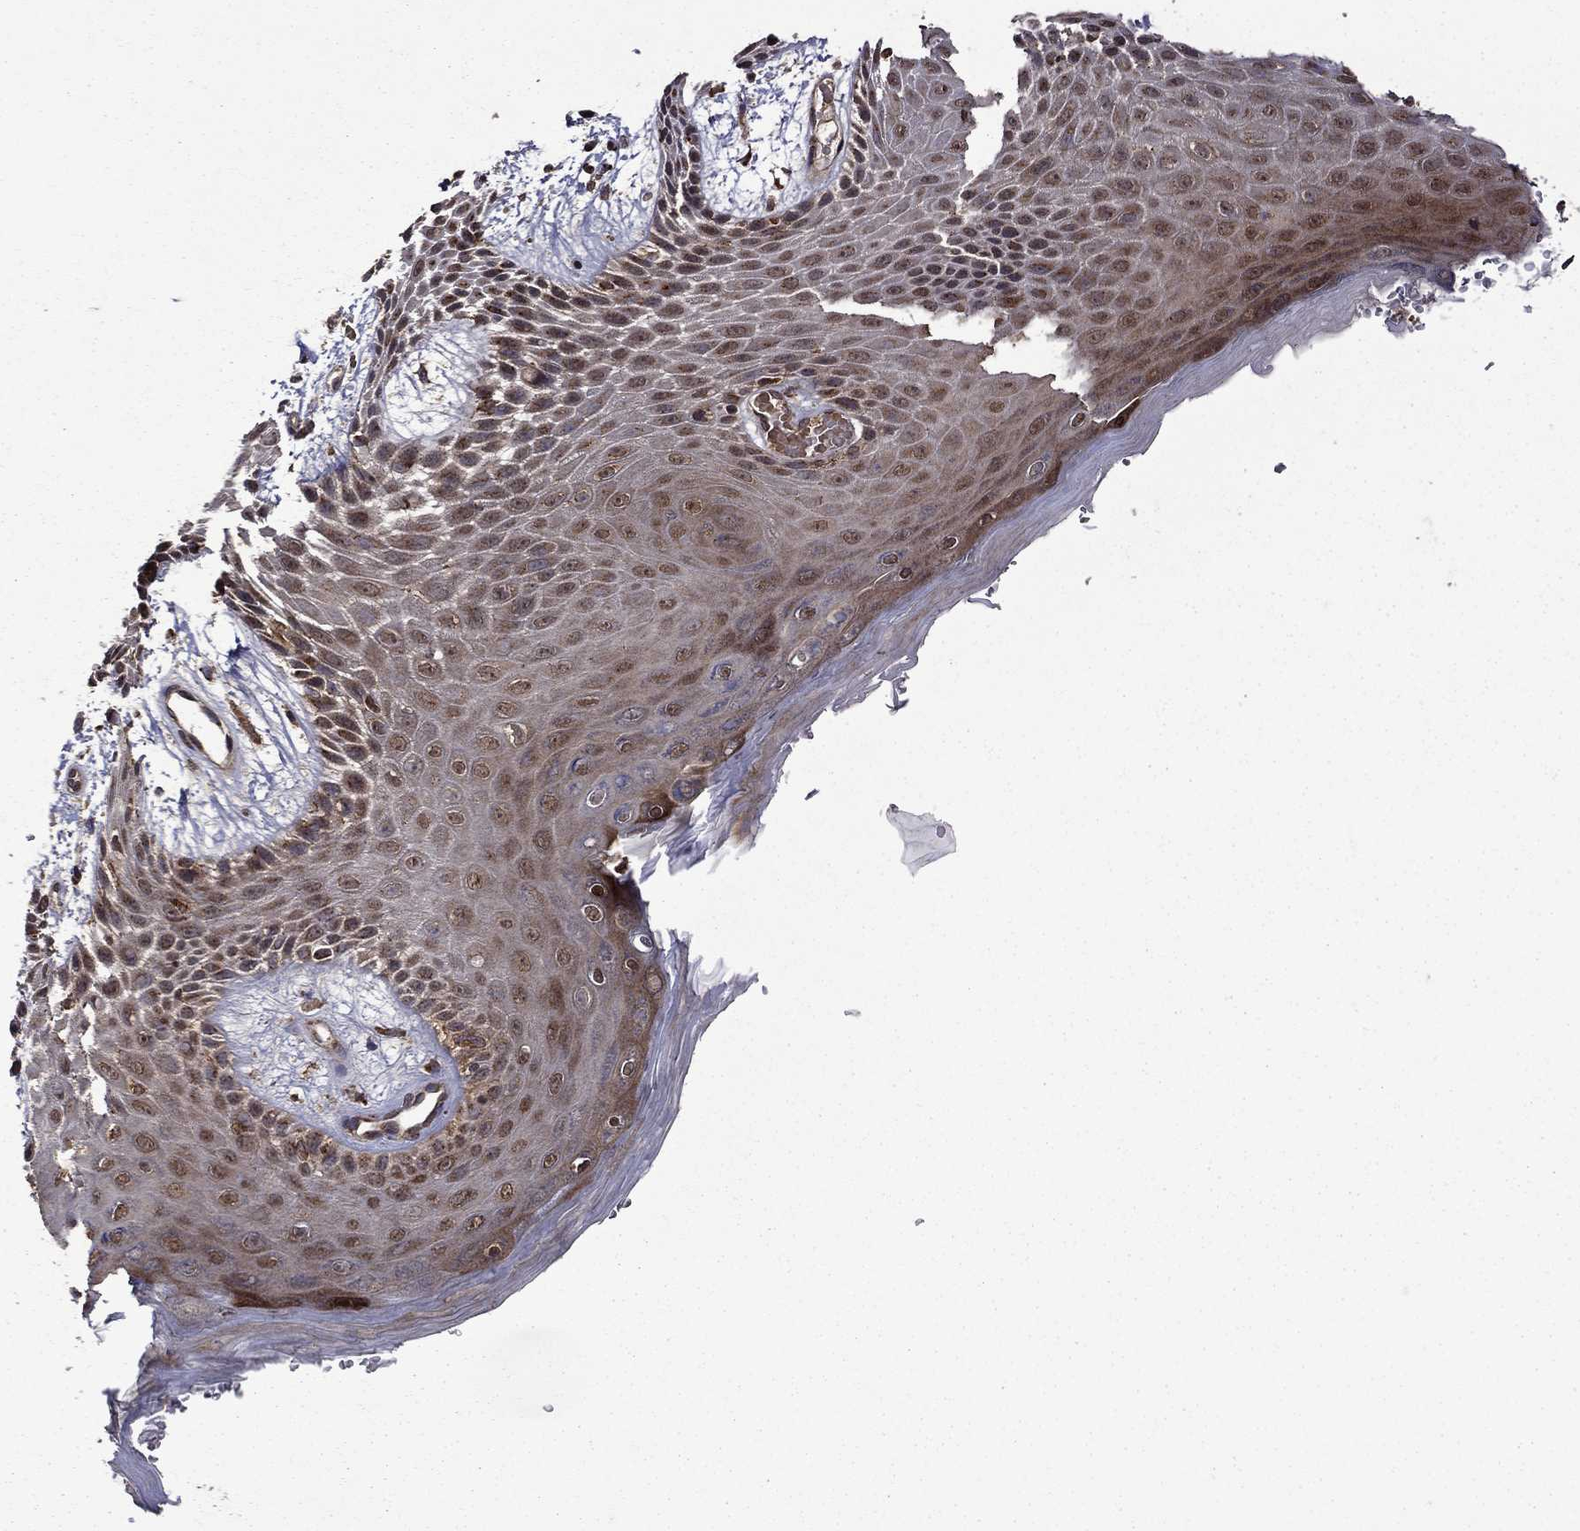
{"staining": {"intensity": "strong", "quantity": "25%-75%", "location": "cytoplasmic/membranous"}, "tissue": "skin", "cell_type": "Epidermal cells", "image_type": "normal", "snomed": [{"axis": "morphology", "description": "Normal tissue, NOS"}, {"axis": "topography", "description": "Anal"}], "caption": "DAB immunohistochemical staining of benign skin reveals strong cytoplasmic/membranous protein positivity in approximately 25%-75% of epidermal cells.", "gene": "ITM2B", "patient": {"sex": "male", "age": 36}}